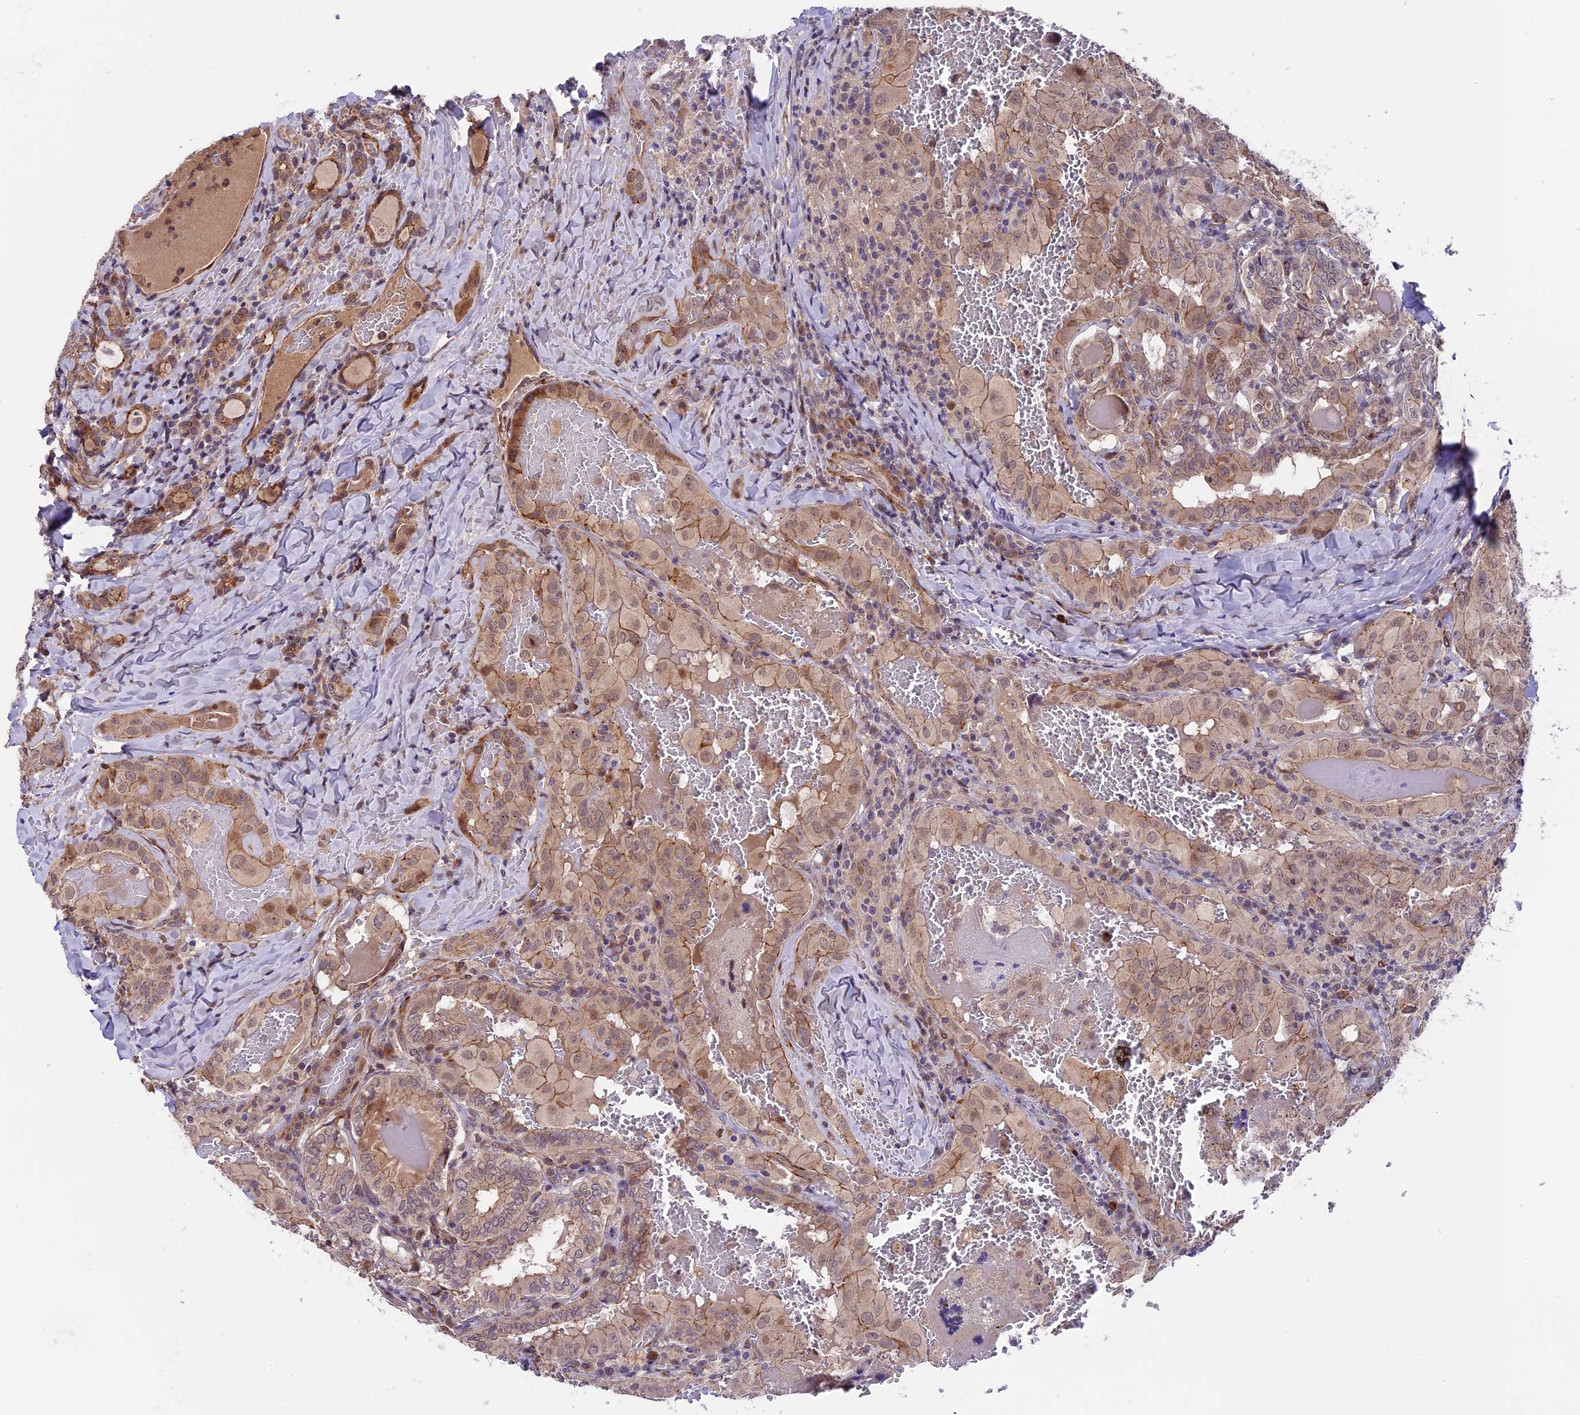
{"staining": {"intensity": "moderate", "quantity": ">75%", "location": "cytoplasmic/membranous,nuclear"}, "tissue": "thyroid cancer", "cell_type": "Tumor cells", "image_type": "cancer", "snomed": [{"axis": "morphology", "description": "Papillary adenocarcinoma, NOS"}, {"axis": "topography", "description": "Thyroid gland"}], "caption": "Tumor cells exhibit medium levels of moderate cytoplasmic/membranous and nuclear positivity in about >75% of cells in human thyroid cancer (papillary adenocarcinoma).", "gene": "SIPA1L3", "patient": {"sex": "female", "age": 72}}